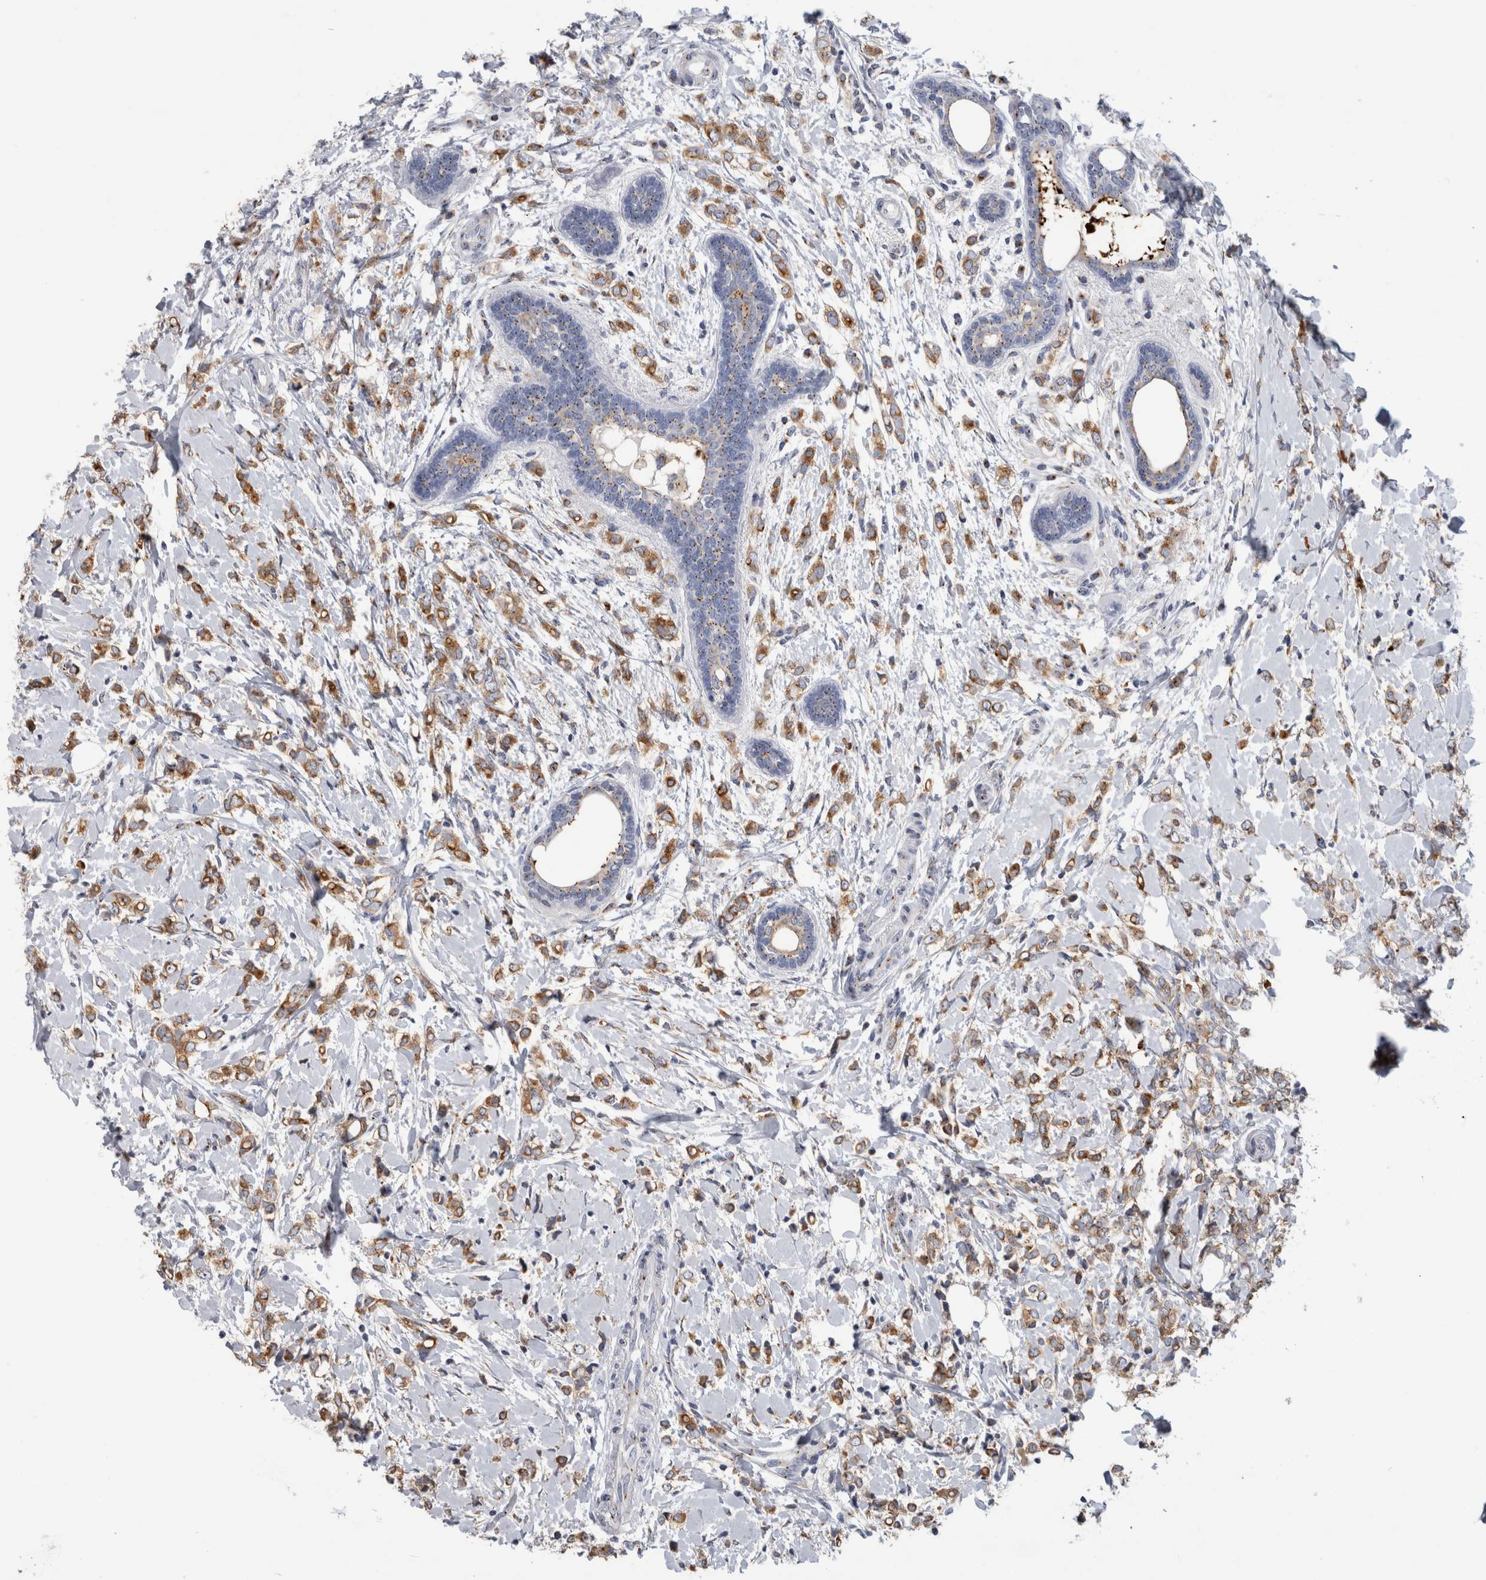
{"staining": {"intensity": "moderate", "quantity": ">75%", "location": "cytoplasmic/membranous"}, "tissue": "breast cancer", "cell_type": "Tumor cells", "image_type": "cancer", "snomed": [{"axis": "morphology", "description": "Normal tissue, NOS"}, {"axis": "morphology", "description": "Lobular carcinoma"}, {"axis": "topography", "description": "Breast"}], "caption": "High-power microscopy captured an immunohistochemistry (IHC) image of breast cancer (lobular carcinoma), revealing moderate cytoplasmic/membranous expression in about >75% of tumor cells. (brown staining indicates protein expression, while blue staining denotes nuclei).", "gene": "AKAP9", "patient": {"sex": "female", "age": 47}}